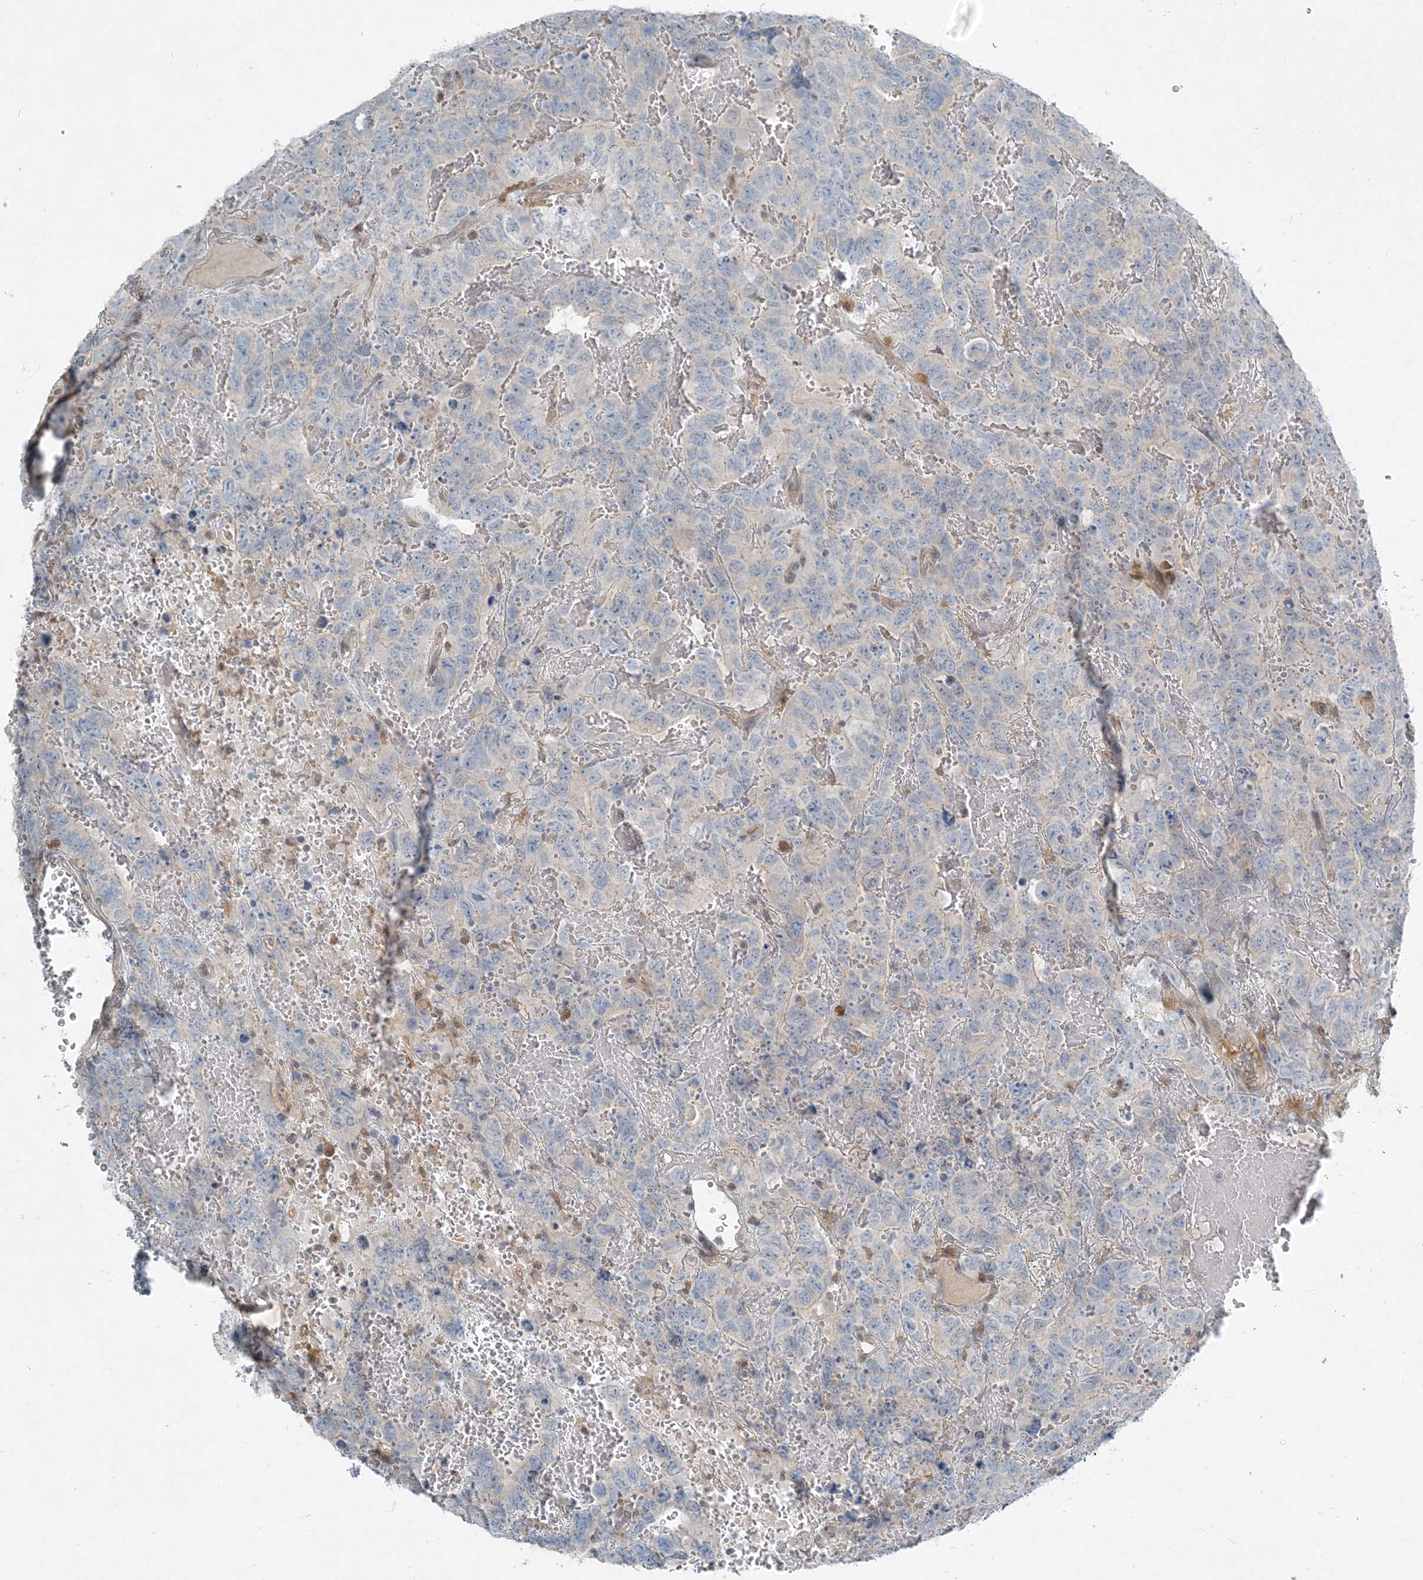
{"staining": {"intensity": "negative", "quantity": "none", "location": "none"}, "tissue": "testis cancer", "cell_type": "Tumor cells", "image_type": "cancer", "snomed": [{"axis": "morphology", "description": "Carcinoma, Embryonal, NOS"}, {"axis": "topography", "description": "Testis"}], "caption": "The photomicrograph exhibits no staining of tumor cells in testis embryonal carcinoma.", "gene": "ARMH1", "patient": {"sex": "male", "age": 45}}